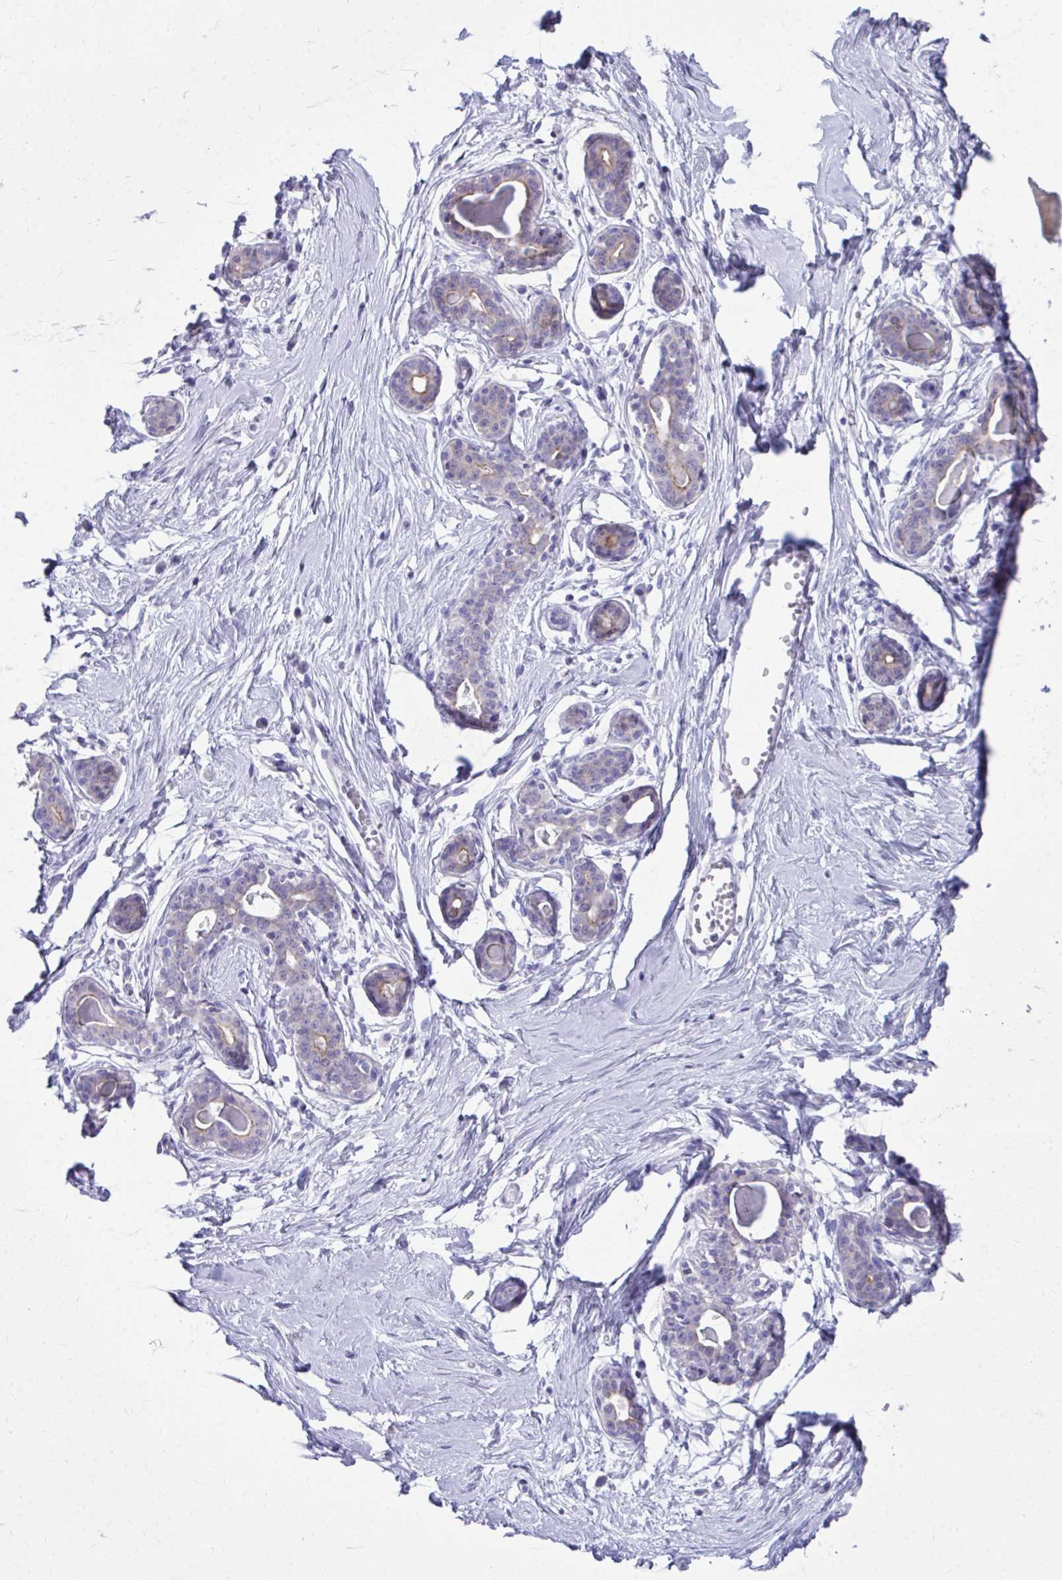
{"staining": {"intensity": "negative", "quantity": "none", "location": "none"}, "tissue": "breast", "cell_type": "Adipocytes", "image_type": "normal", "snomed": [{"axis": "morphology", "description": "Normal tissue, NOS"}, {"axis": "topography", "description": "Breast"}], "caption": "IHC micrograph of normal breast stained for a protein (brown), which demonstrates no expression in adipocytes.", "gene": "OR7A5", "patient": {"sex": "female", "age": 45}}